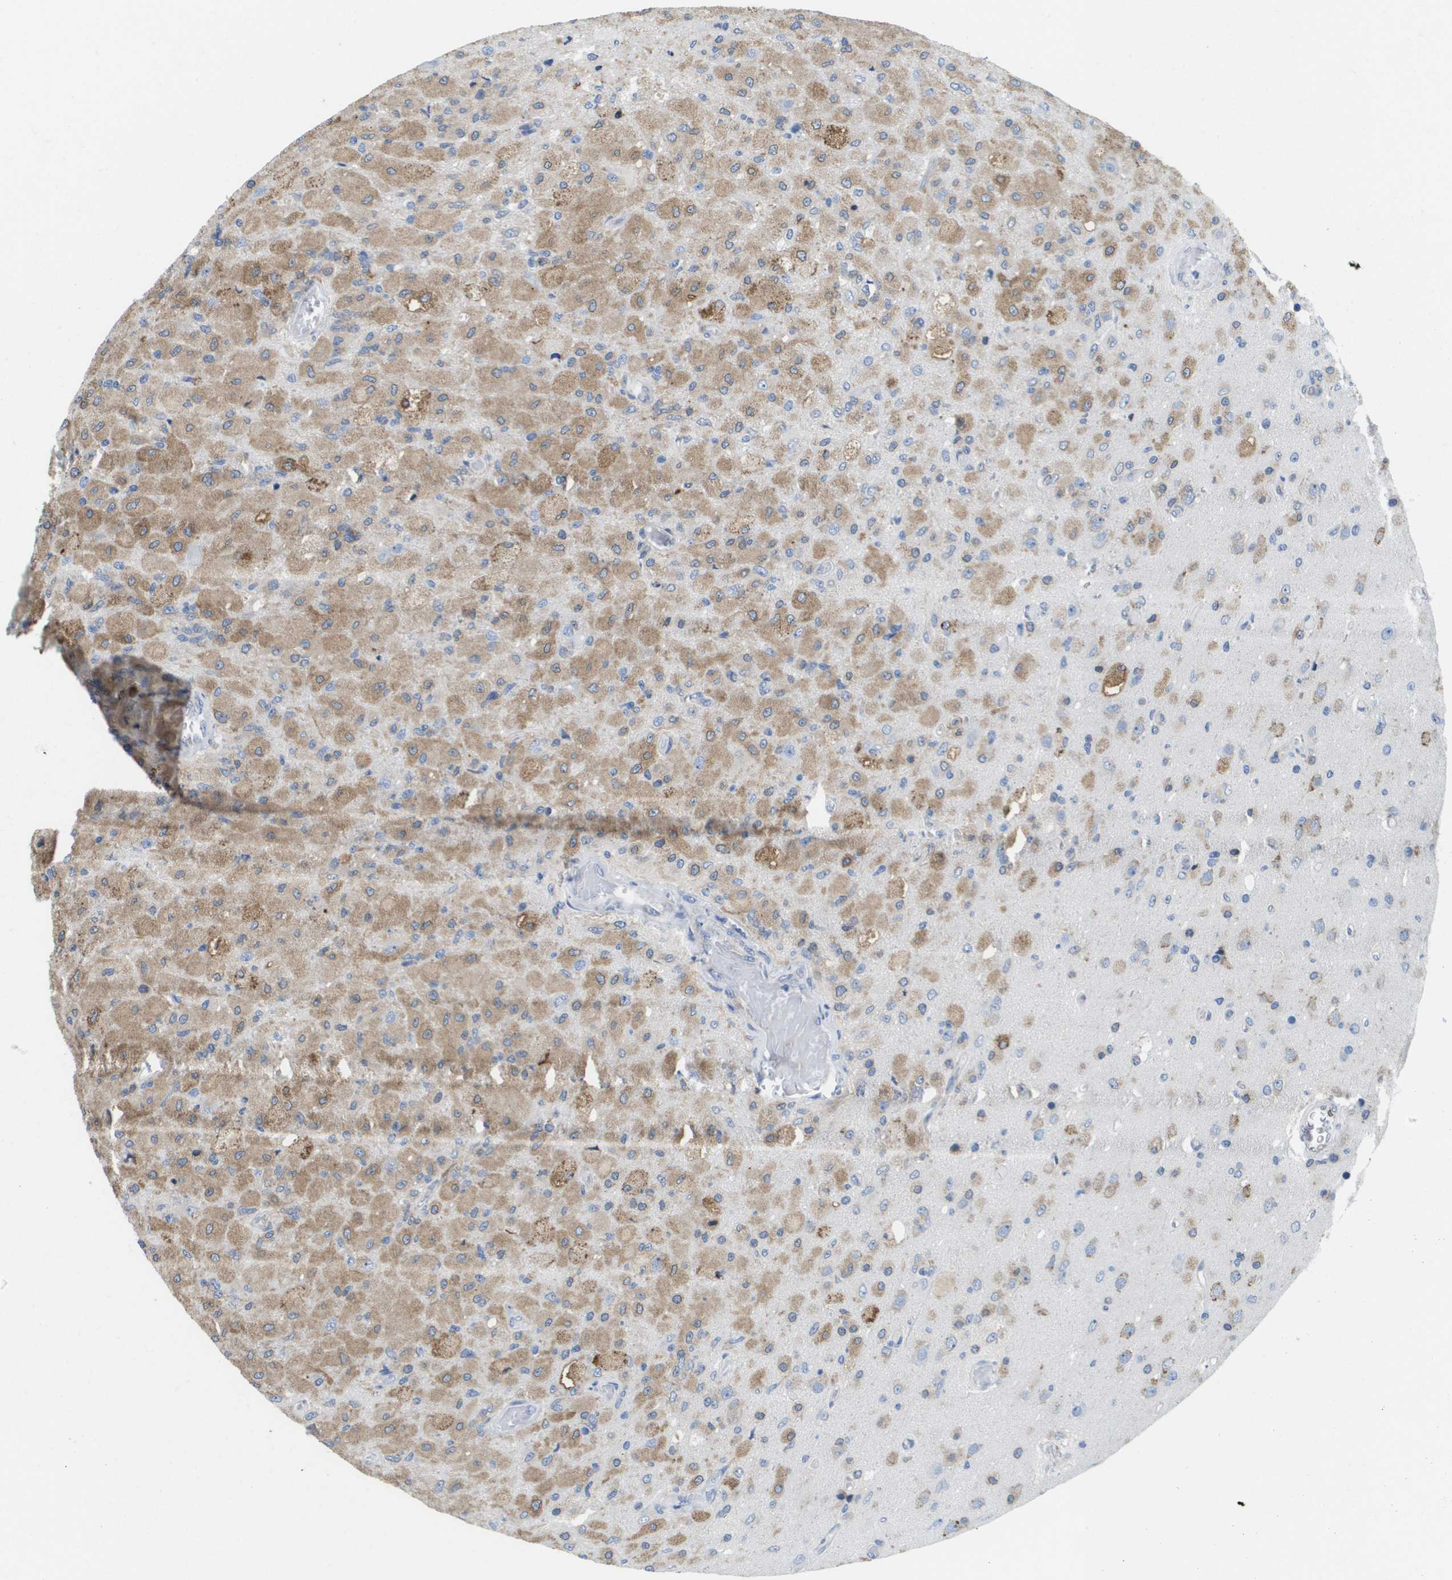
{"staining": {"intensity": "moderate", "quantity": ">75%", "location": "cytoplasmic/membranous"}, "tissue": "glioma", "cell_type": "Tumor cells", "image_type": "cancer", "snomed": [{"axis": "morphology", "description": "Normal tissue, NOS"}, {"axis": "morphology", "description": "Glioma, malignant, High grade"}, {"axis": "topography", "description": "Cerebral cortex"}], "caption": "A brown stain shows moderate cytoplasmic/membranous staining of a protein in human glioma tumor cells.", "gene": "ST3GAL2", "patient": {"sex": "male", "age": 77}}